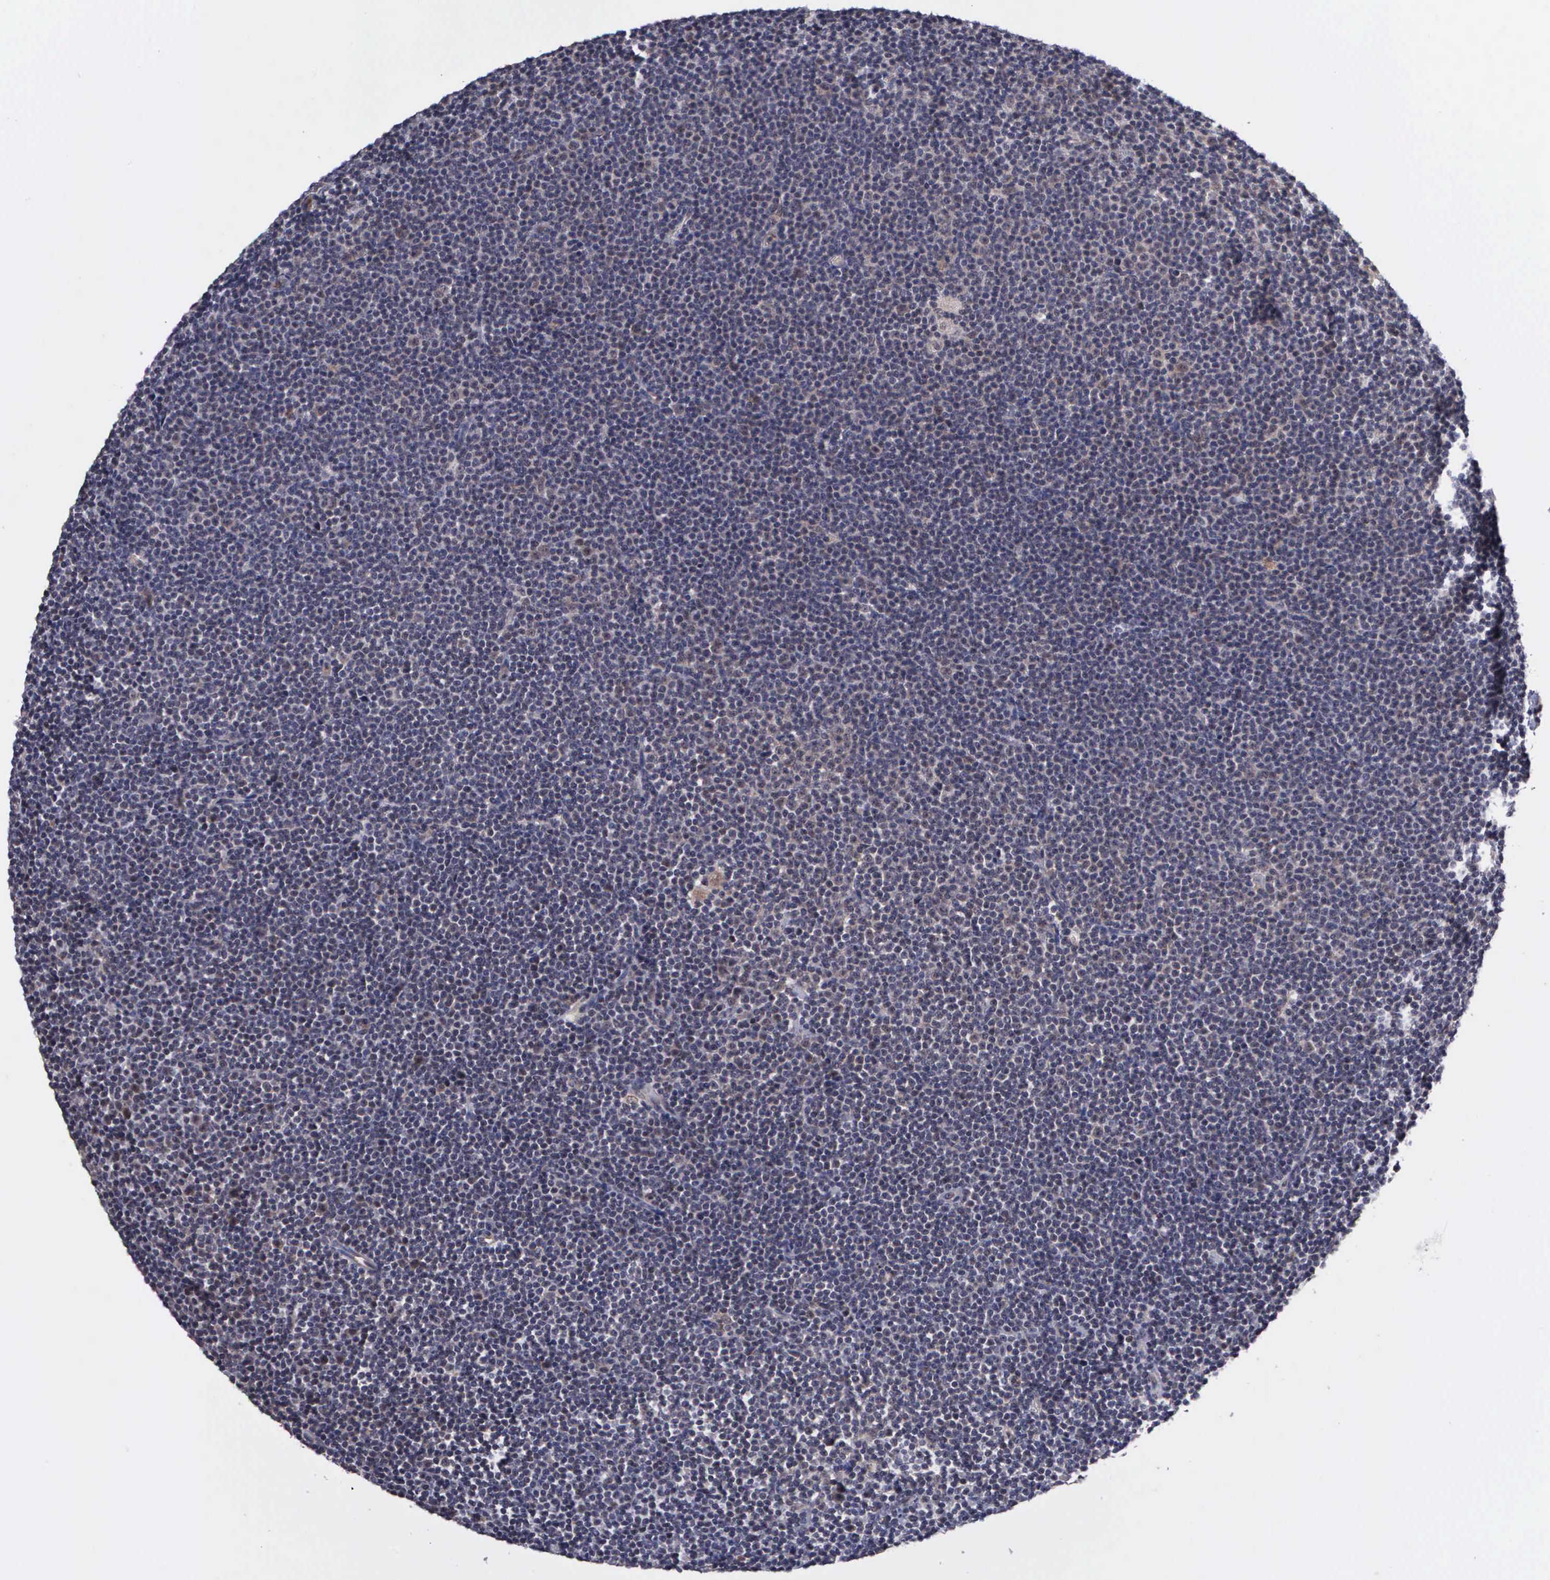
{"staining": {"intensity": "weak", "quantity": "<25%", "location": "cytoplasmic/membranous"}, "tissue": "lymphoma", "cell_type": "Tumor cells", "image_type": "cancer", "snomed": [{"axis": "morphology", "description": "Malignant lymphoma, non-Hodgkin's type, Low grade"}, {"axis": "topography", "description": "Lymph node"}], "caption": "High power microscopy image of an immunohistochemistry (IHC) histopathology image of lymphoma, revealing no significant positivity in tumor cells. Nuclei are stained in blue.", "gene": "MAP3K9", "patient": {"sex": "female", "age": 69}}